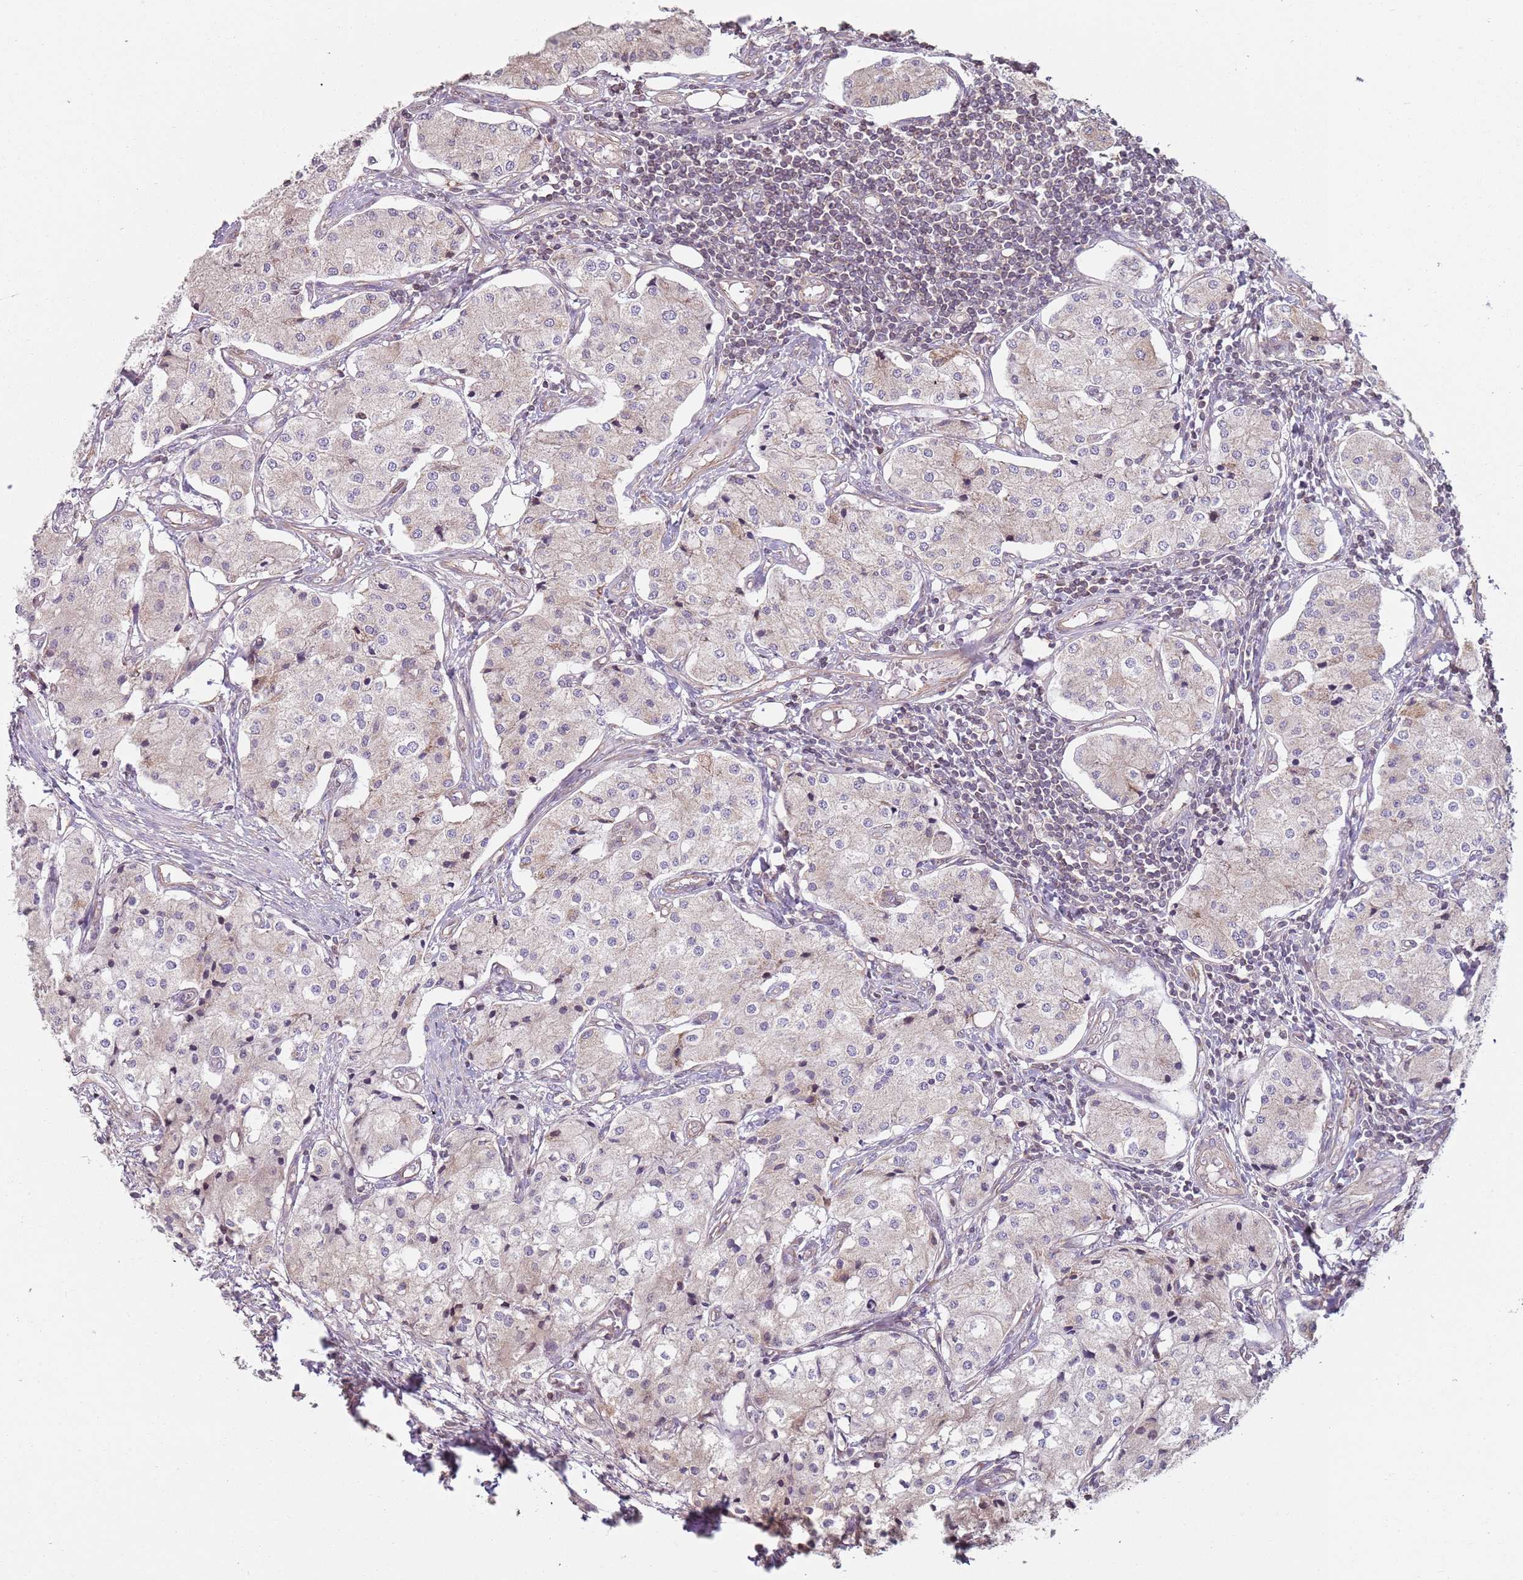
{"staining": {"intensity": "negative", "quantity": "none", "location": "none"}, "tissue": "carcinoid", "cell_type": "Tumor cells", "image_type": "cancer", "snomed": [{"axis": "morphology", "description": "Carcinoid, malignant, NOS"}, {"axis": "topography", "description": "Colon"}], "caption": "Immunohistochemistry (IHC) image of human carcinoid (malignant) stained for a protein (brown), which exhibits no expression in tumor cells.", "gene": "GAS8", "patient": {"sex": "female", "age": 52}}